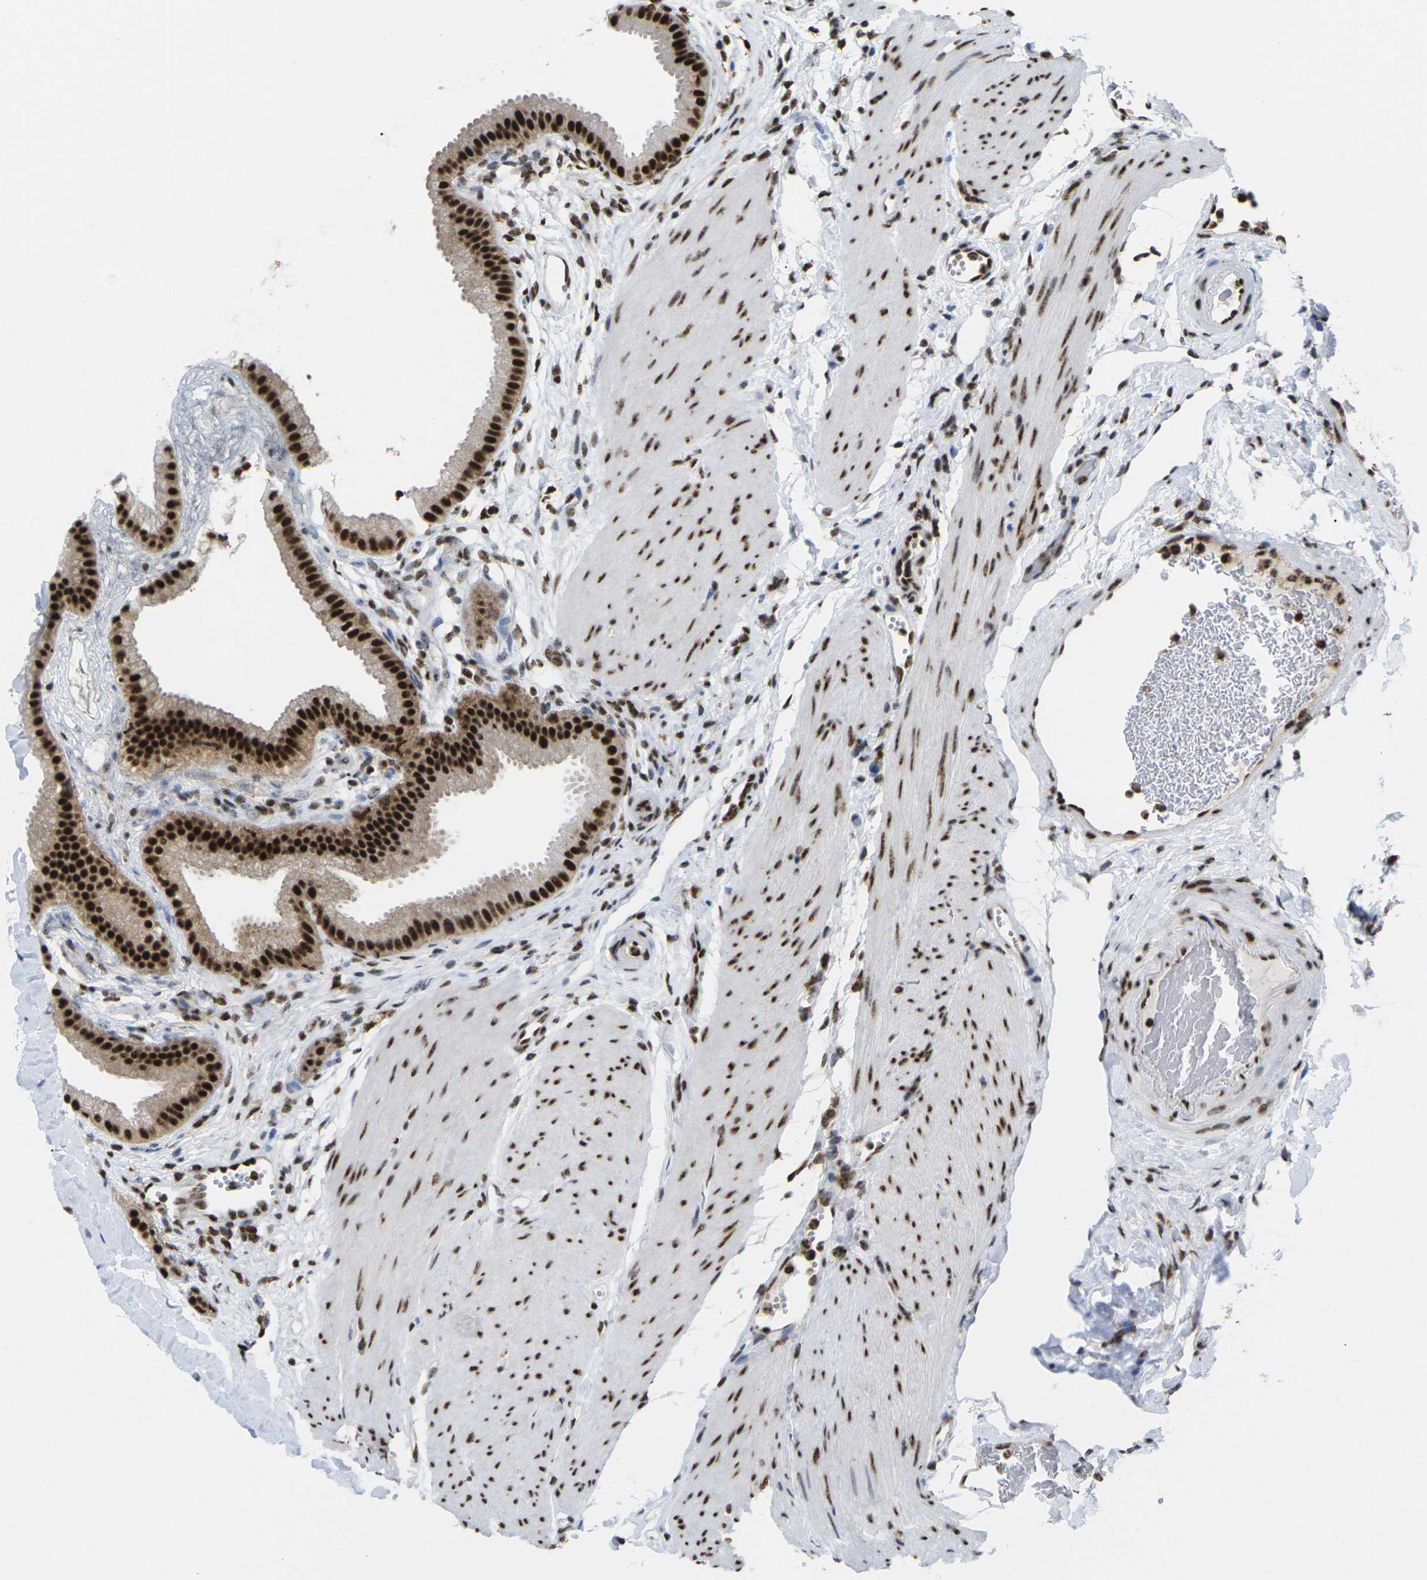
{"staining": {"intensity": "strong", "quantity": ">75%", "location": "nuclear"}, "tissue": "gallbladder", "cell_type": "Glandular cells", "image_type": "normal", "snomed": [{"axis": "morphology", "description": "Normal tissue, NOS"}, {"axis": "topography", "description": "Gallbladder"}], "caption": "A high-resolution image shows immunohistochemistry staining of normal gallbladder, which demonstrates strong nuclear staining in approximately >75% of glandular cells.", "gene": "MAGOH", "patient": {"sex": "female", "age": 64}}